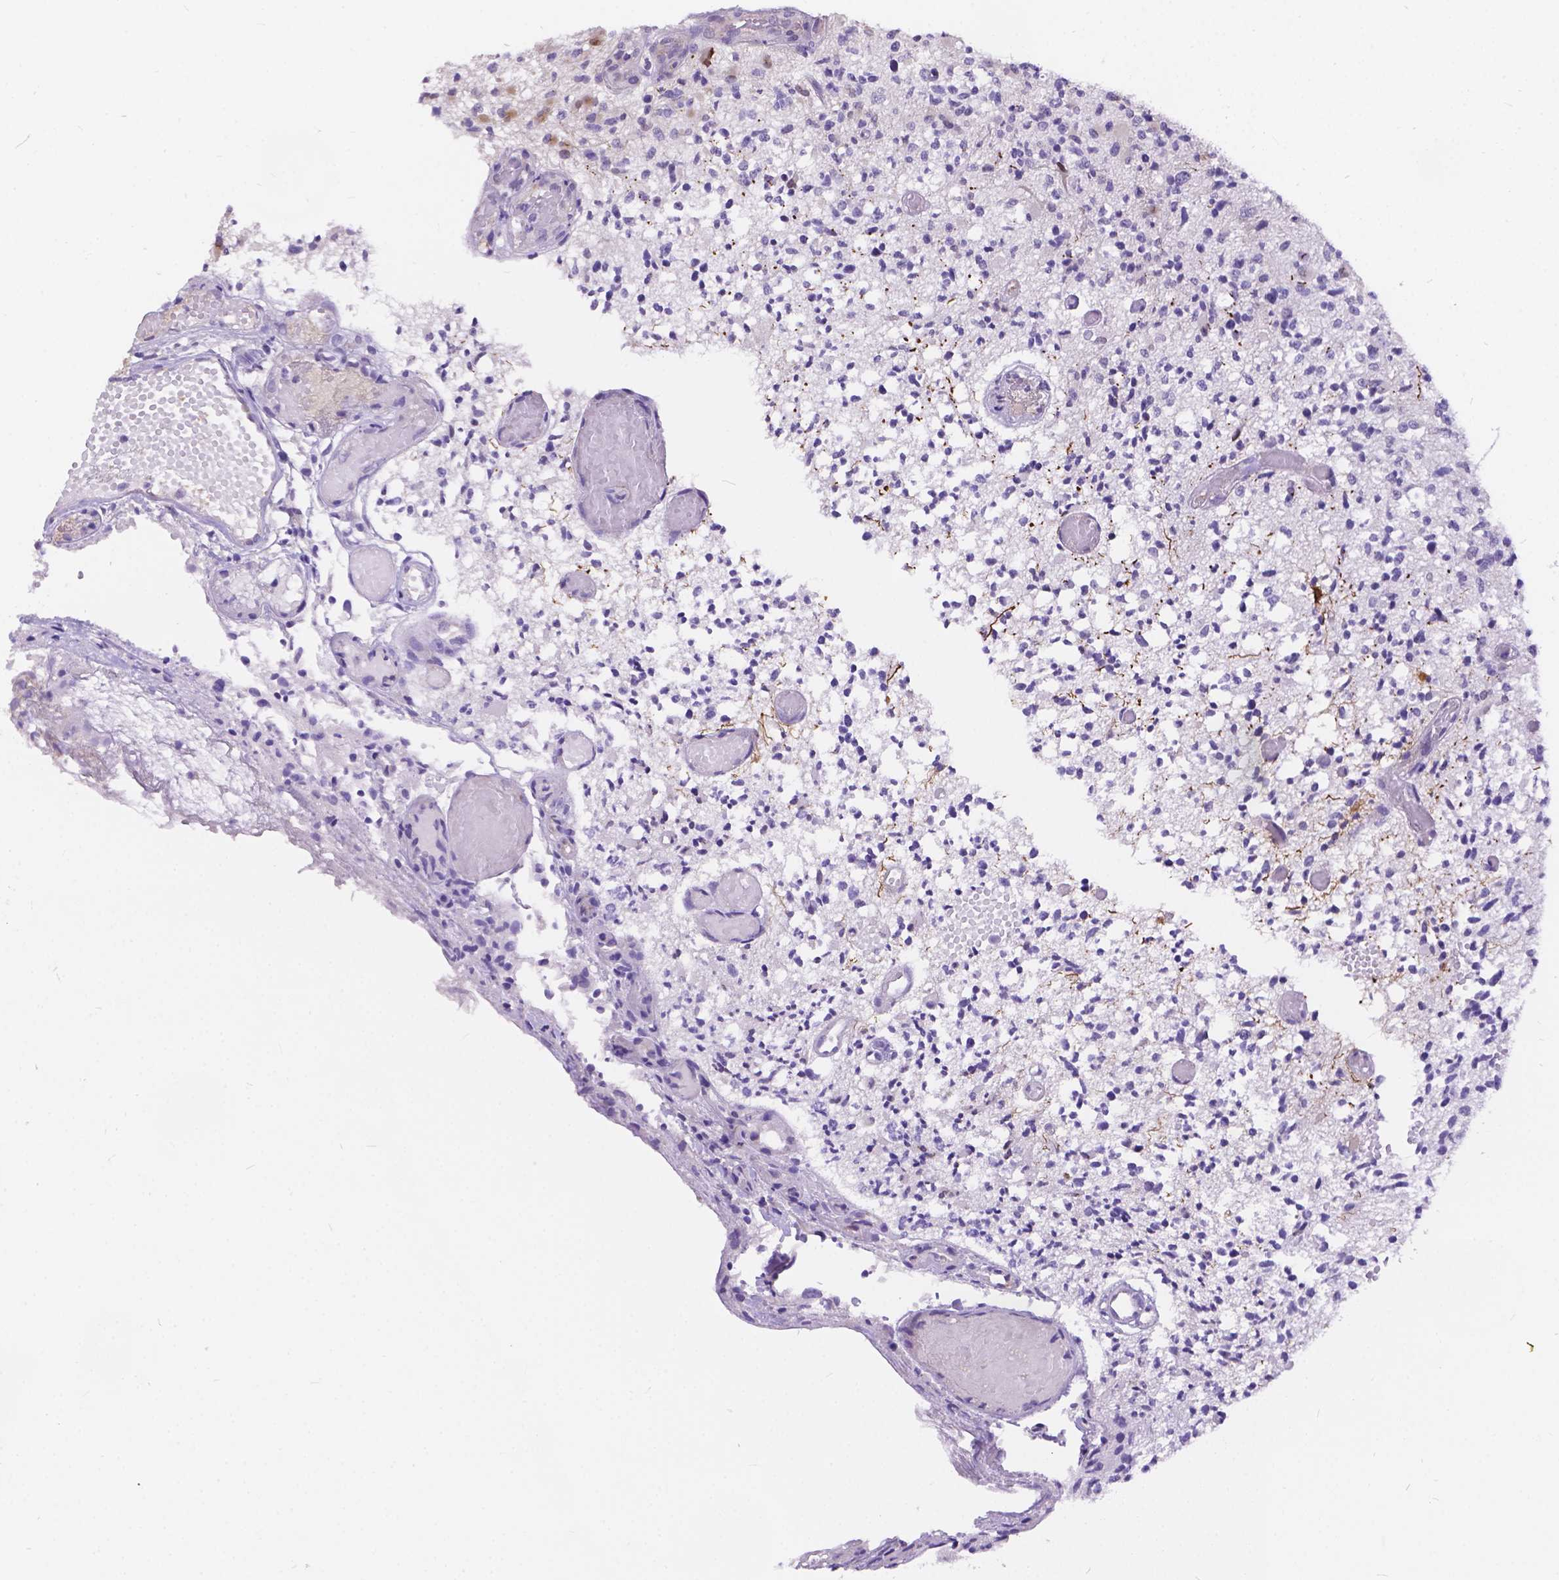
{"staining": {"intensity": "negative", "quantity": "none", "location": "none"}, "tissue": "glioma", "cell_type": "Tumor cells", "image_type": "cancer", "snomed": [{"axis": "morphology", "description": "Glioma, malignant, High grade"}, {"axis": "topography", "description": "Brain"}], "caption": "Image shows no protein expression in tumor cells of malignant glioma (high-grade) tissue.", "gene": "DLEC1", "patient": {"sex": "female", "age": 63}}